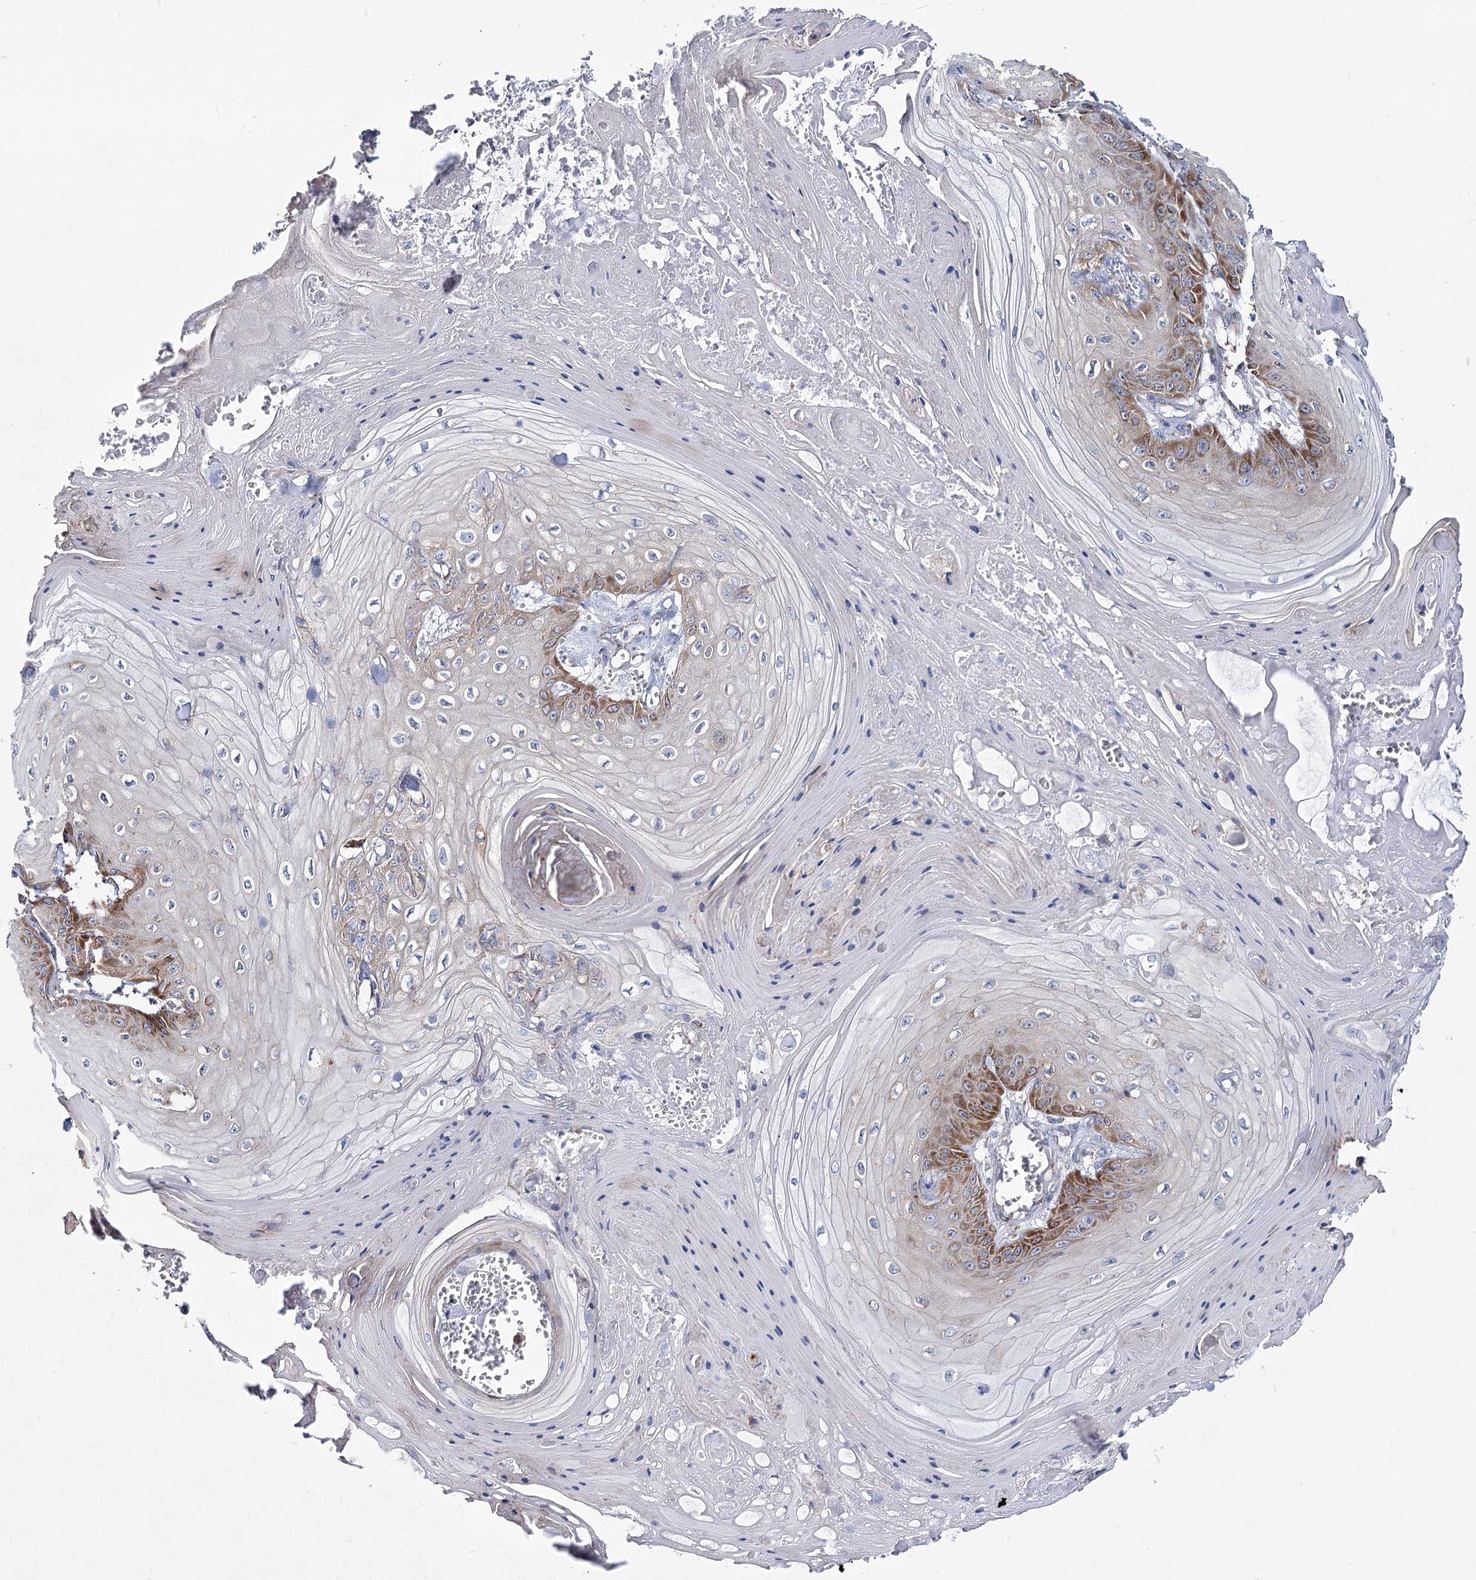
{"staining": {"intensity": "moderate", "quantity": ">75%", "location": "cytoplasmic/membranous"}, "tissue": "skin cancer", "cell_type": "Tumor cells", "image_type": "cancer", "snomed": [{"axis": "morphology", "description": "Squamous cell carcinoma, NOS"}, {"axis": "topography", "description": "Skin"}], "caption": "Immunohistochemistry photomicrograph of neoplastic tissue: skin cancer (squamous cell carcinoma) stained using immunohistochemistry (IHC) demonstrates medium levels of moderate protein expression localized specifically in the cytoplasmic/membranous of tumor cells, appearing as a cytoplasmic/membranous brown color.", "gene": "THUMPD3", "patient": {"sex": "male", "age": 74}}